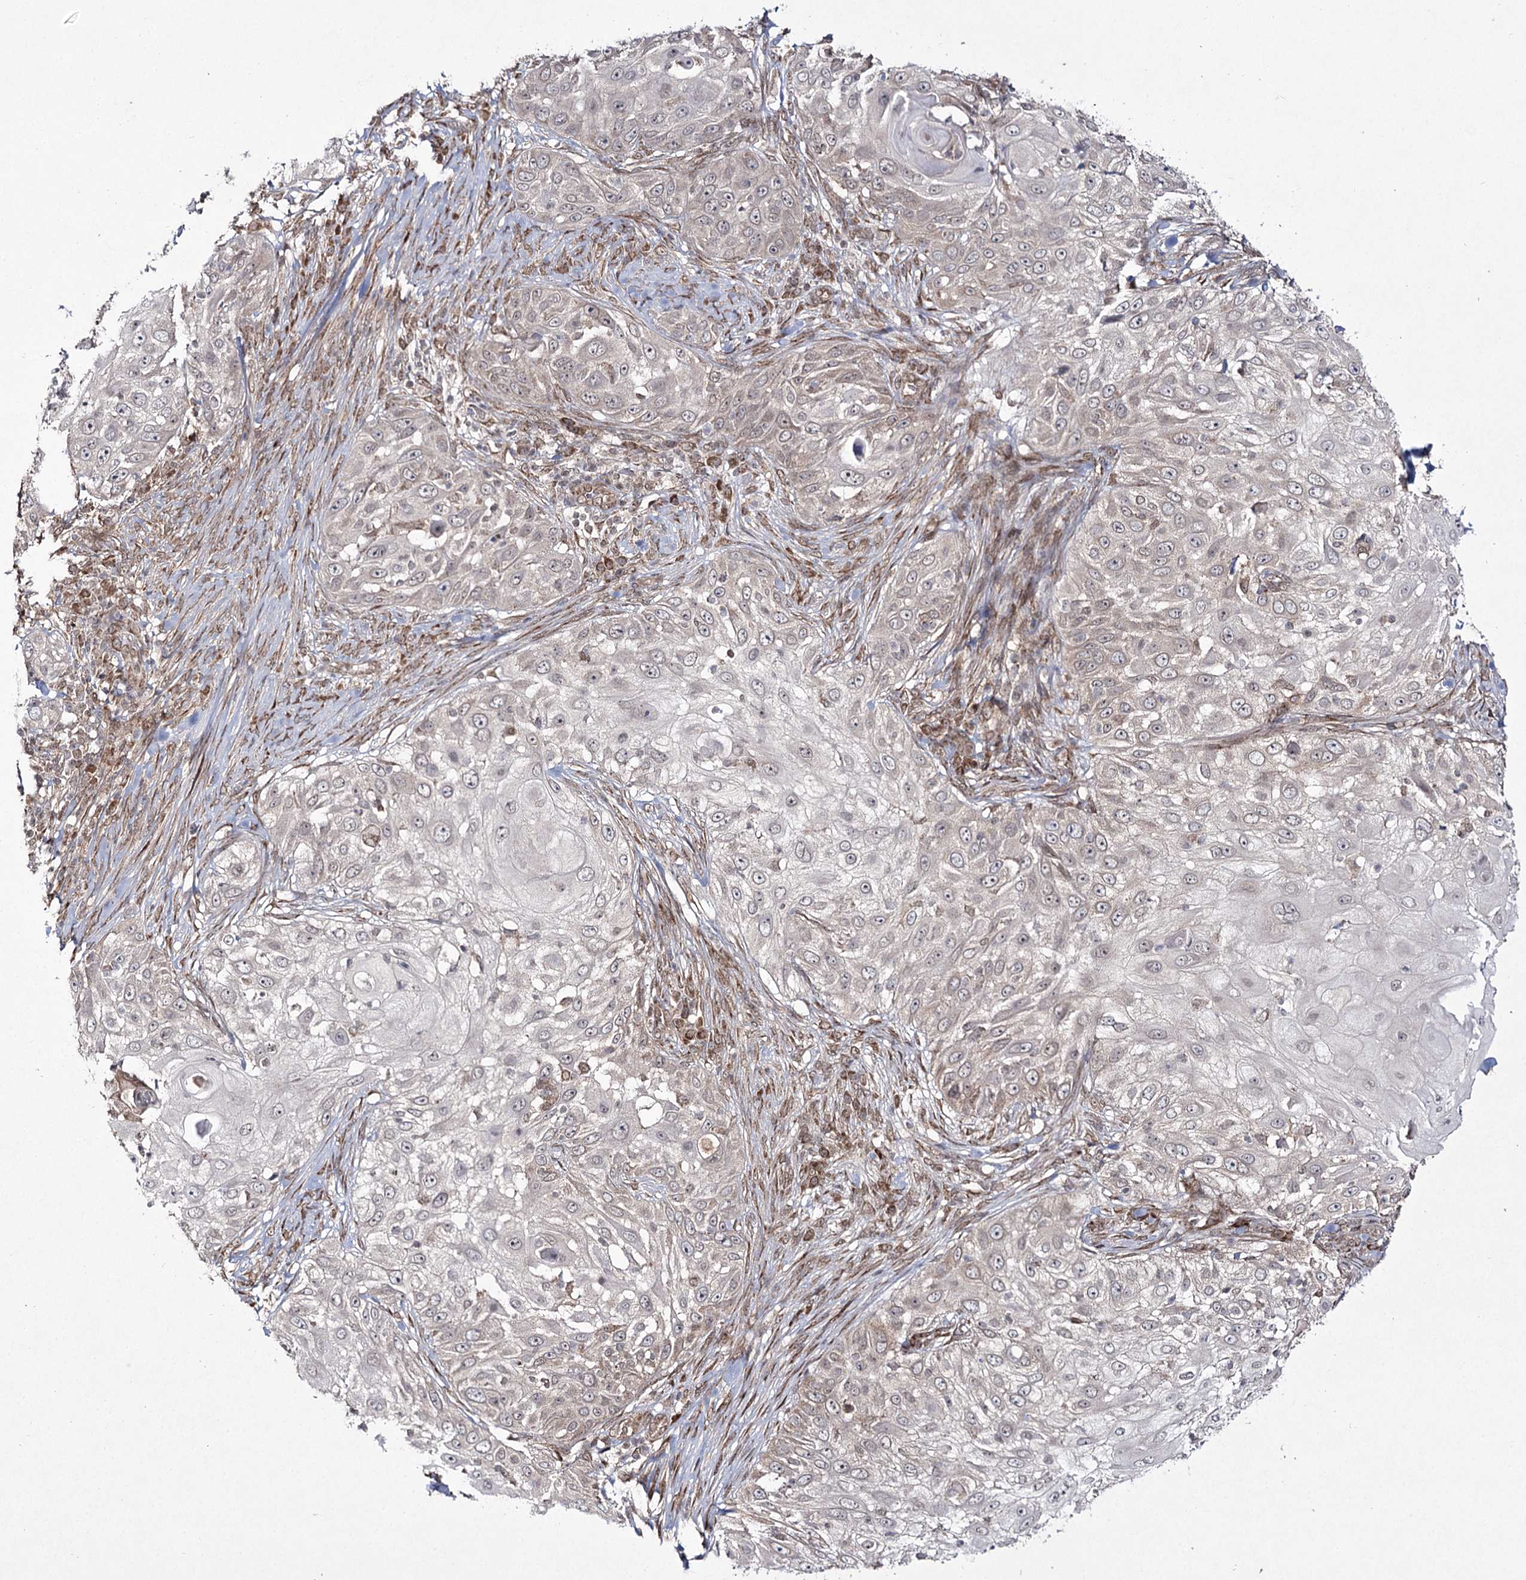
{"staining": {"intensity": "negative", "quantity": "none", "location": "none"}, "tissue": "skin cancer", "cell_type": "Tumor cells", "image_type": "cancer", "snomed": [{"axis": "morphology", "description": "Squamous cell carcinoma, NOS"}, {"axis": "topography", "description": "Skin"}], "caption": "Immunohistochemical staining of skin cancer (squamous cell carcinoma) demonstrates no significant staining in tumor cells.", "gene": "TRNT1", "patient": {"sex": "female", "age": 44}}